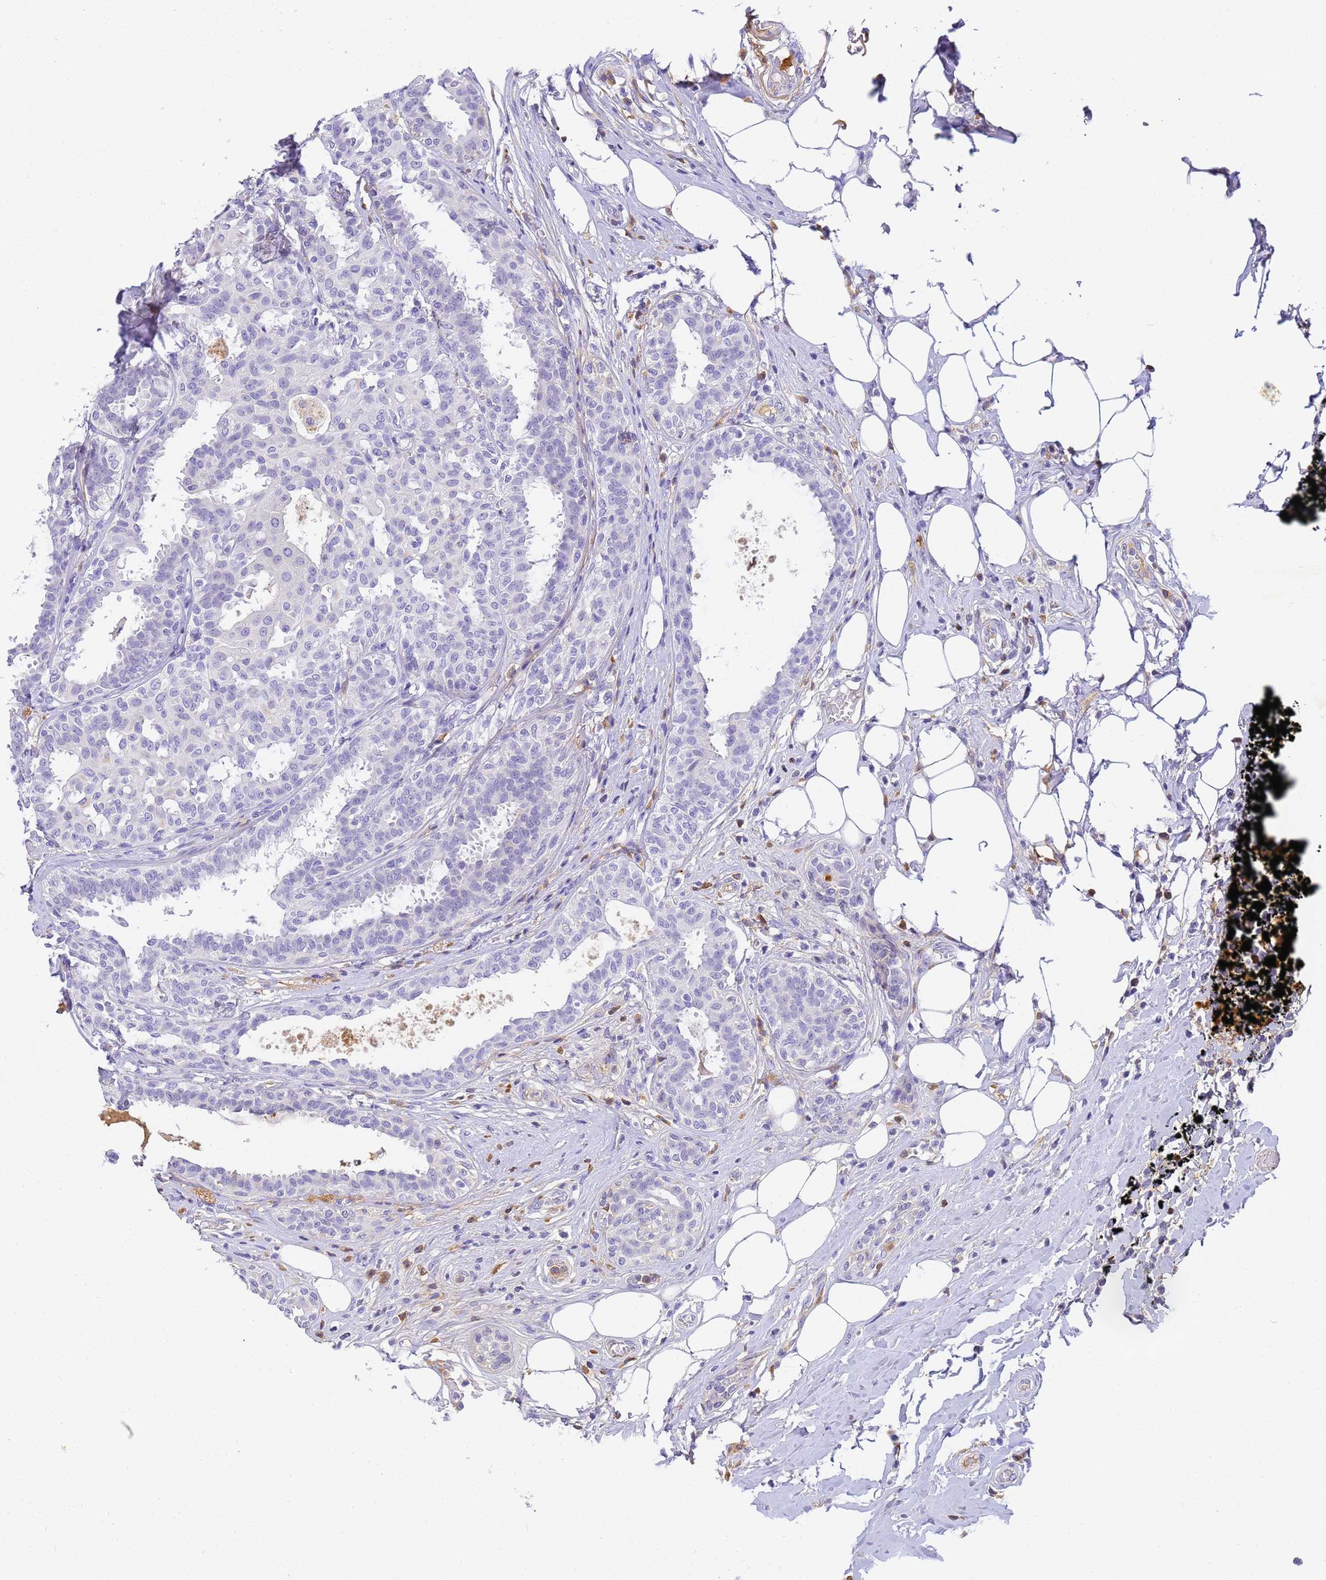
{"staining": {"intensity": "negative", "quantity": "none", "location": "none"}, "tissue": "breast cancer", "cell_type": "Tumor cells", "image_type": "cancer", "snomed": [{"axis": "morphology", "description": "Lobular carcinoma"}, {"axis": "topography", "description": "Breast"}], "caption": "A micrograph of lobular carcinoma (breast) stained for a protein exhibits no brown staining in tumor cells.", "gene": "CFHR2", "patient": {"sex": "female", "age": 51}}